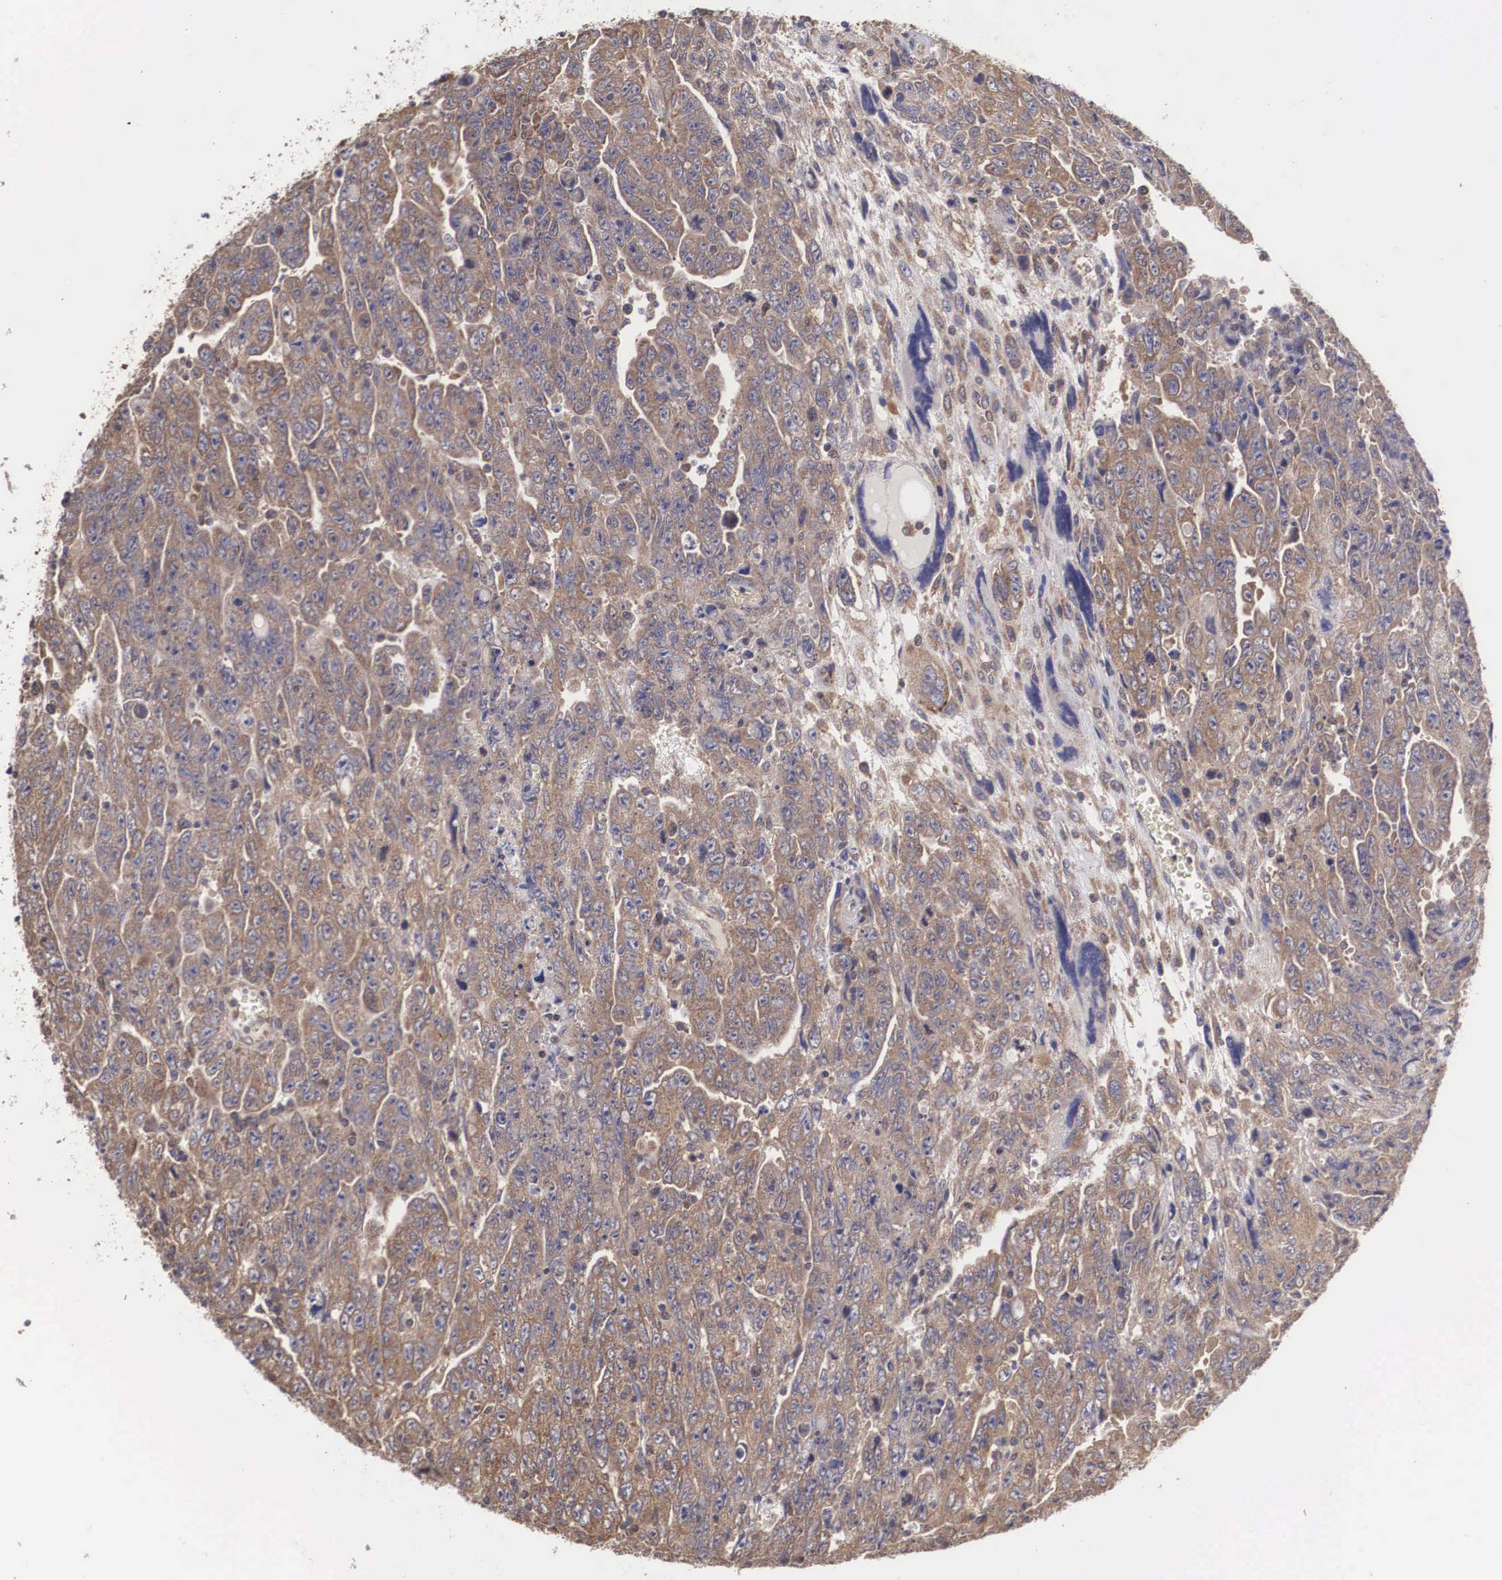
{"staining": {"intensity": "moderate", "quantity": "25%-75%", "location": "cytoplasmic/membranous"}, "tissue": "testis cancer", "cell_type": "Tumor cells", "image_type": "cancer", "snomed": [{"axis": "morphology", "description": "Carcinoma, Embryonal, NOS"}, {"axis": "topography", "description": "Testis"}], "caption": "An immunohistochemistry photomicrograph of neoplastic tissue is shown. Protein staining in brown labels moderate cytoplasmic/membranous positivity in testis cancer within tumor cells.", "gene": "DHRS1", "patient": {"sex": "male", "age": 28}}